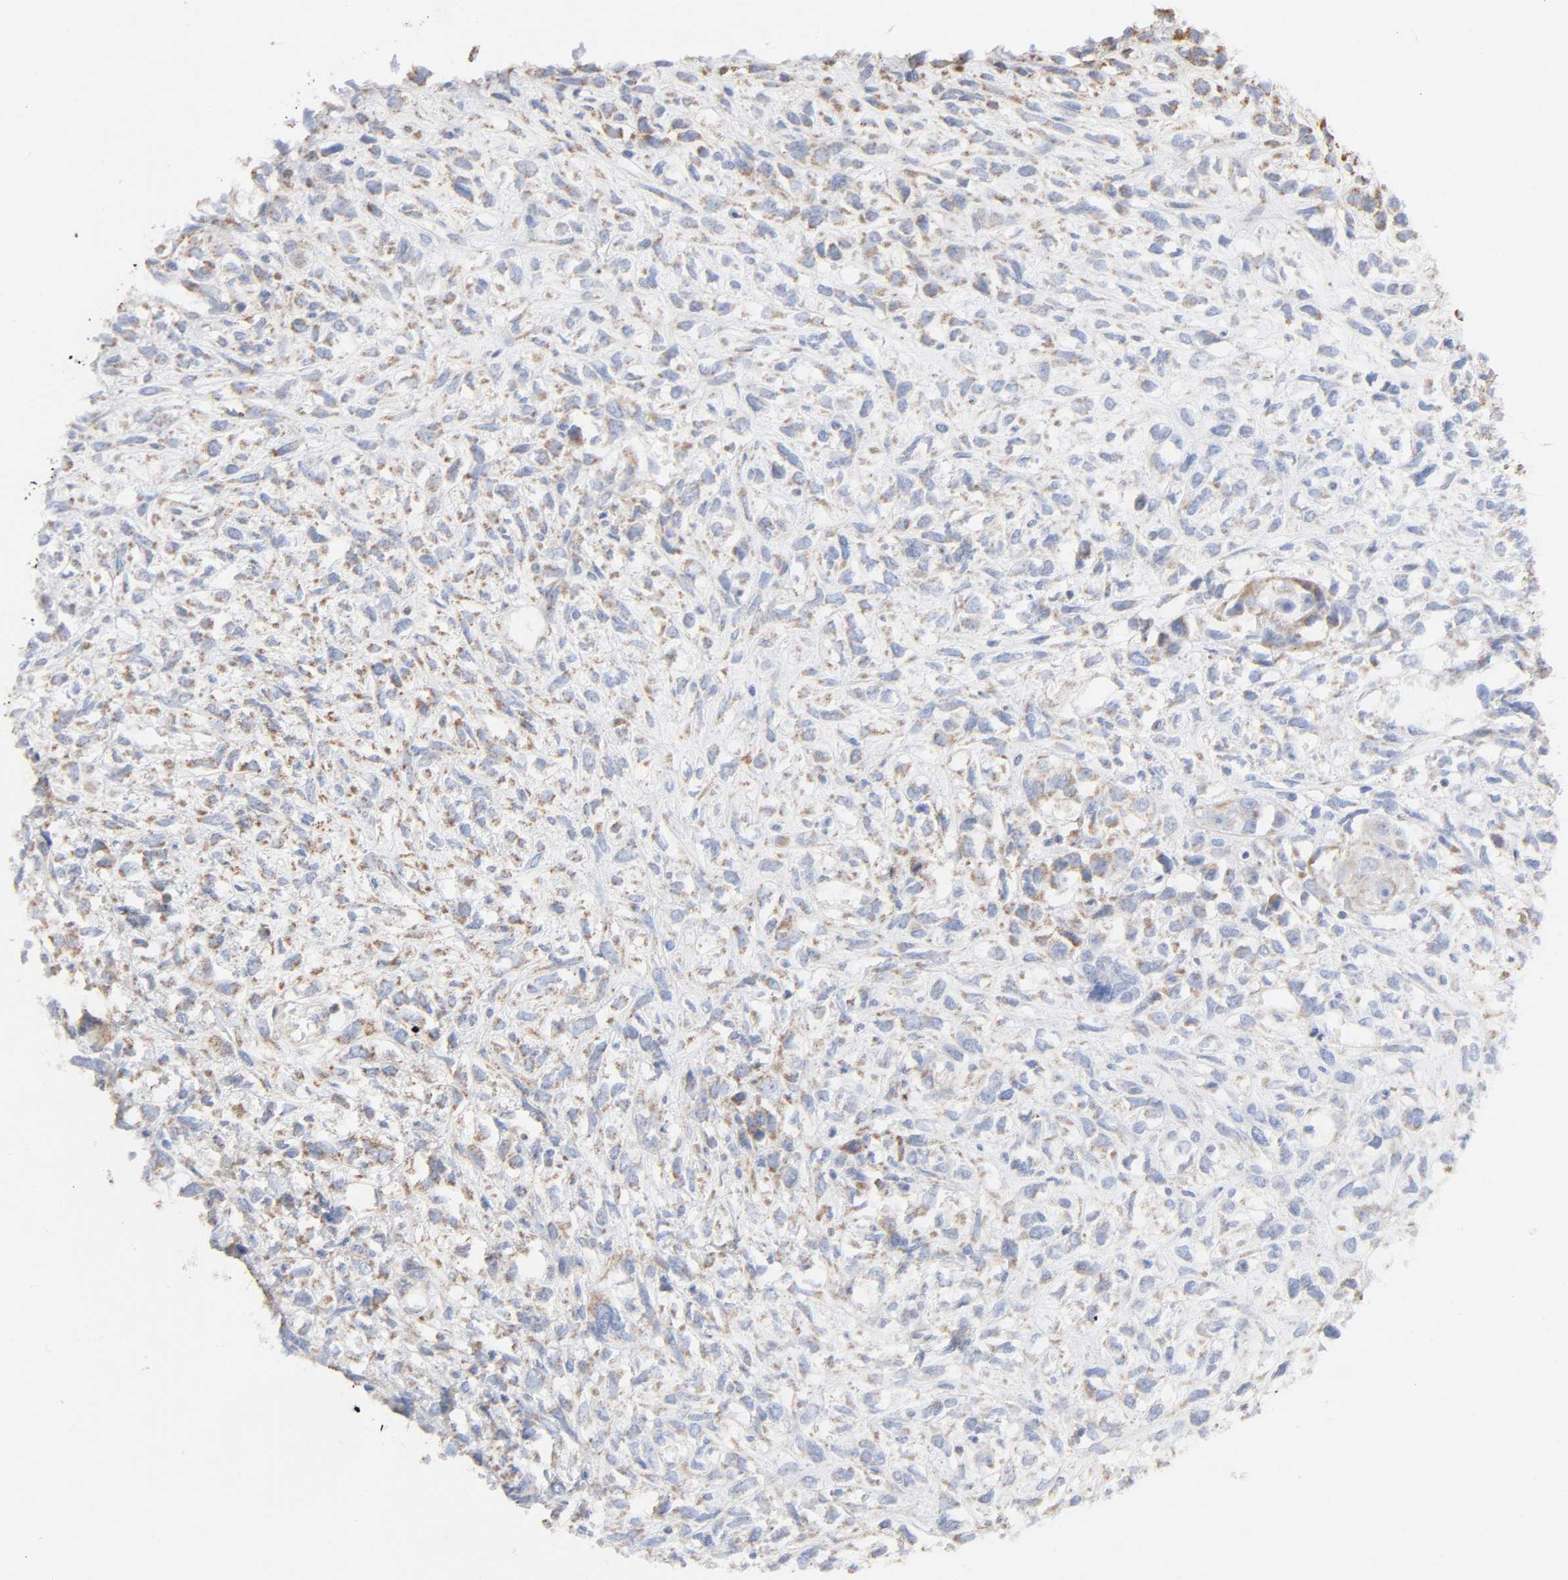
{"staining": {"intensity": "moderate", "quantity": ">75%", "location": "cytoplasmic/membranous"}, "tissue": "head and neck cancer", "cell_type": "Tumor cells", "image_type": "cancer", "snomed": [{"axis": "morphology", "description": "Necrosis, NOS"}, {"axis": "morphology", "description": "Neoplasm, malignant, NOS"}, {"axis": "topography", "description": "Salivary gland"}, {"axis": "topography", "description": "Head-Neck"}], "caption": "Moderate cytoplasmic/membranous staining for a protein is identified in about >75% of tumor cells of head and neck cancer (malignant neoplasm) using immunohistochemistry (IHC).", "gene": "SYT16", "patient": {"sex": "male", "age": 43}}